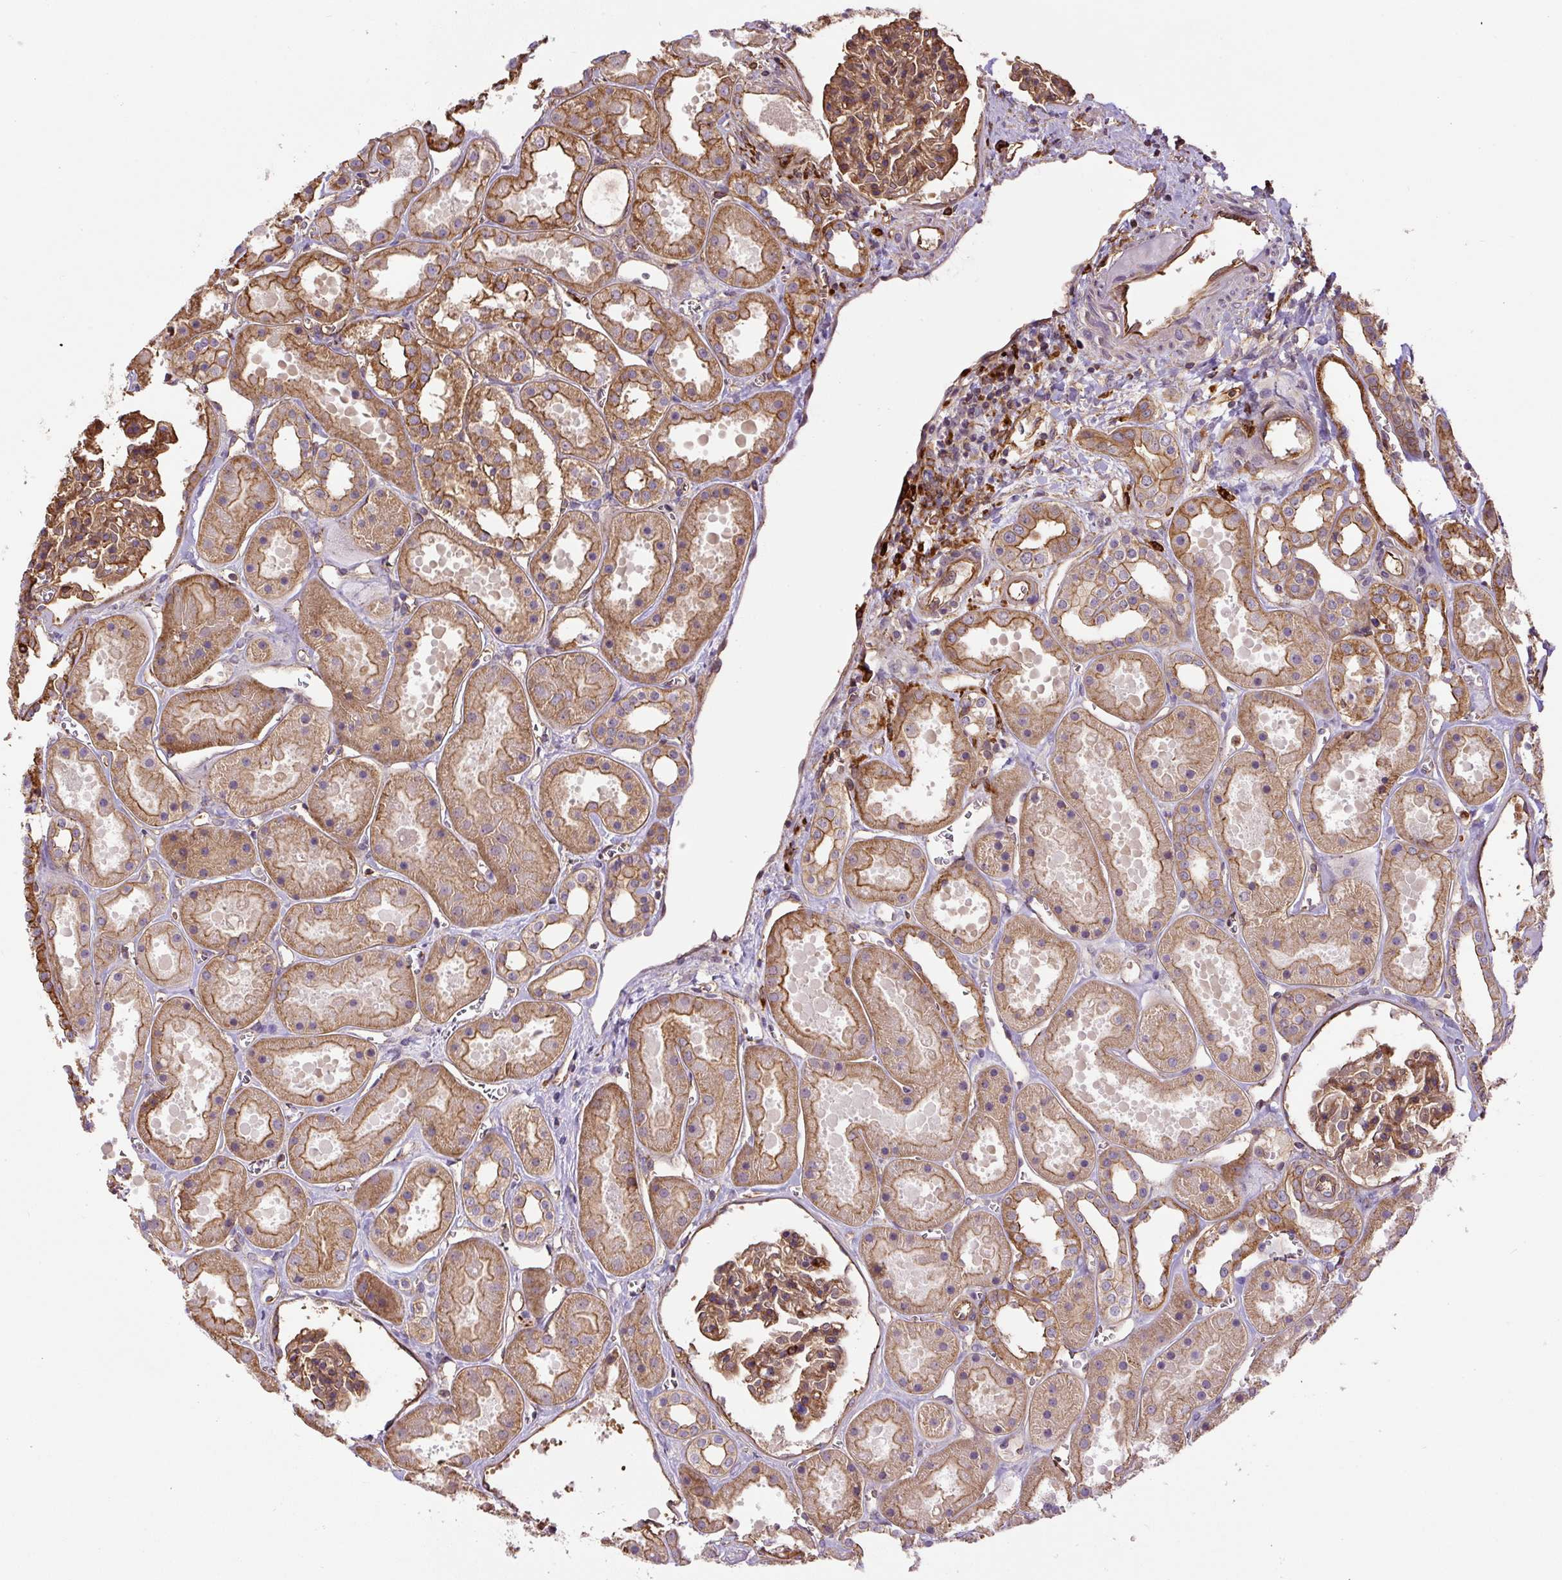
{"staining": {"intensity": "moderate", "quantity": ">75%", "location": "cytoplasmic/membranous"}, "tissue": "kidney", "cell_type": "Cells in glomeruli", "image_type": "normal", "snomed": [{"axis": "morphology", "description": "Normal tissue, NOS"}, {"axis": "topography", "description": "Kidney"}], "caption": "This image exhibits immunohistochemistry (IHC) staining of unremarkable human kidney, with medium moderate cytoplasmic/membranous staining in about >75% of cells in glomeruli.", "gene": "B3GALT5", "patient": {"sex": "female", "age": 41}}